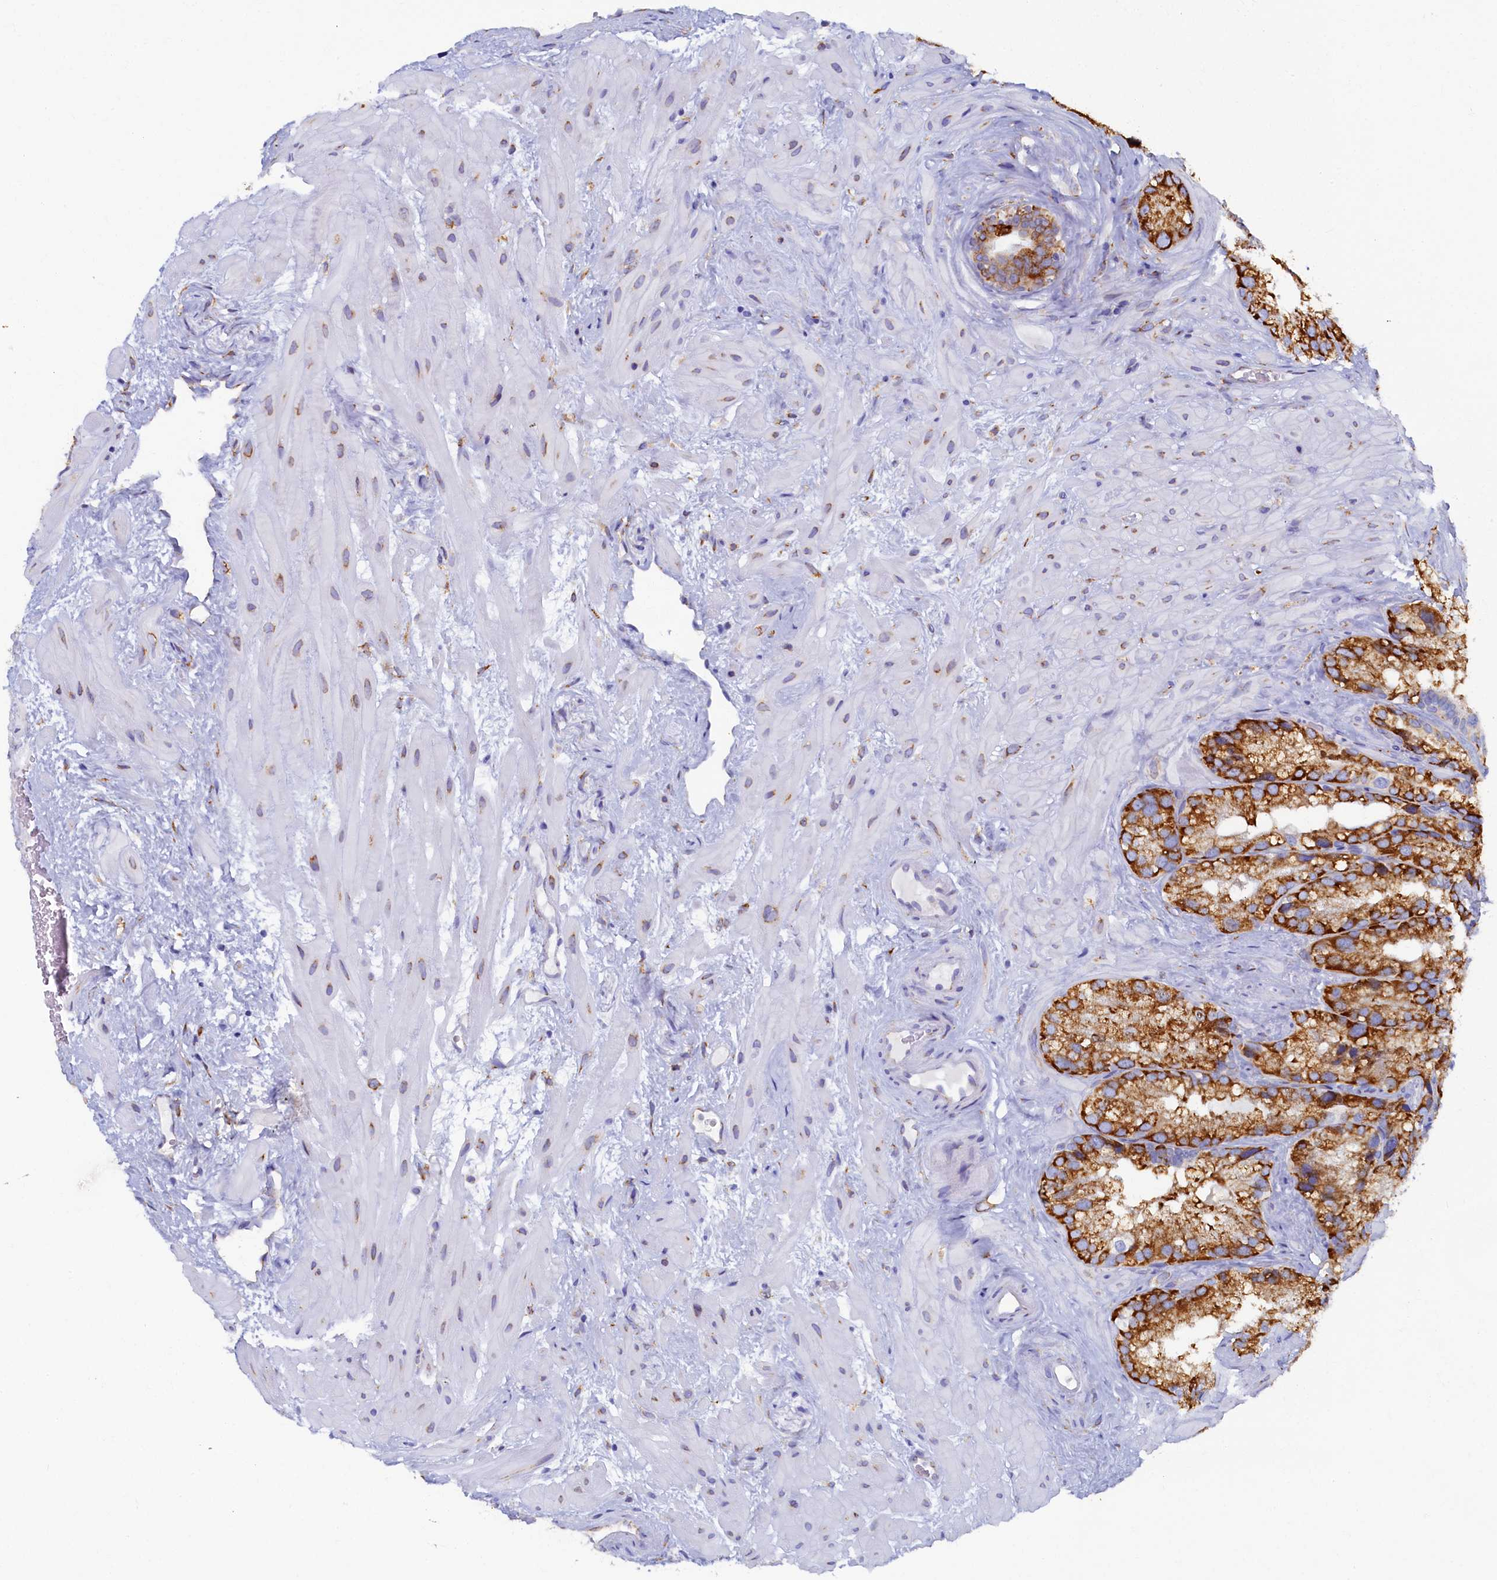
{"staining": {"intensity": "strong", "quantity": ">75%", "location": "cytoplasmic/membranous"}, "tissue": "seminal vesicle", "cell_type": "Glandular cells", "image_type": "normal", "snomed": [{"axis": "morphology", "description": "Normal tissue, NOS"}, {"axis": "topography", "description": "Prostate"}, {"axis": "topography", "description": "Seminal veicle"}], "caption": "High-magnification brightfield microscopy of unremarkable seminal vesicle stained with DAB (3,3'-diaminobenzidine) (brown) and counterstained with hematoxylin (blue). glandular cells exhibit strong cytoplasmic/membranous staining is appreciated in approximately>75% of cells. (DAB (3,3'-diaminobenzidine) IHC with brightfield microscopy, high magnification).", "gene": "TMEM18", "patient": {"sex": "male", "age": 68}}